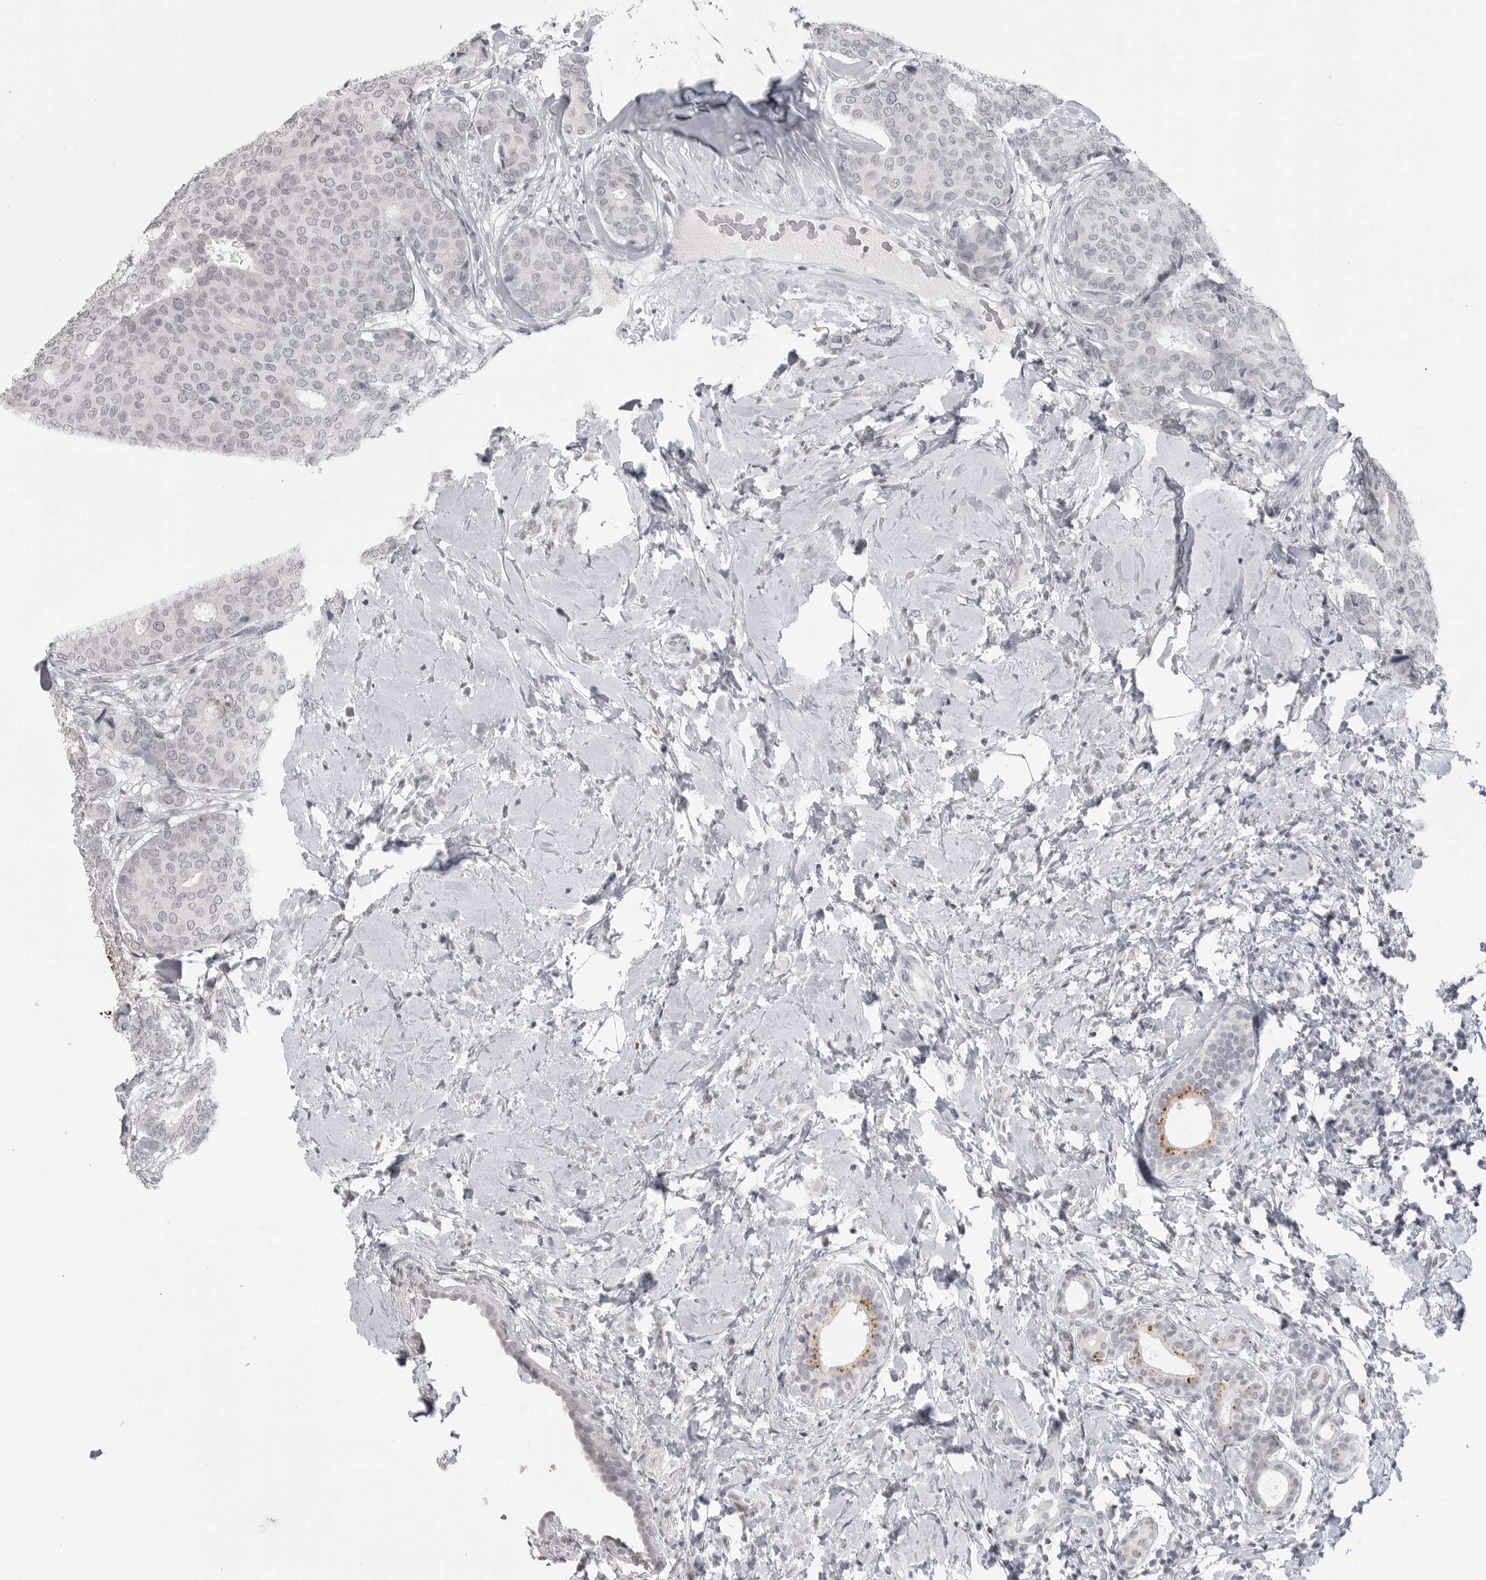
{"staining": {"intensity": "negative", "quantity": "none", "location": "none"}, "tissue": "breast cancer", "cell_type": "Tumor cells", "image_type": "cancer", "snomed": [{"axis": "morphology", "description": "Lobular carcinoma"}, {"axis": "topography", "description": "Breast"}], "caption": "Histopathology image shows no protein positivity in tumor cells of breast cancer (lobular carcinoma) tissue. The staining was performed using DAB to visualize the protein expression in brown, while the nuclei were stained in blue with hematoxylin (Magnification: 20x).", "gene": "PRSS1", "patient": {"sex": "female", "age": 47}}